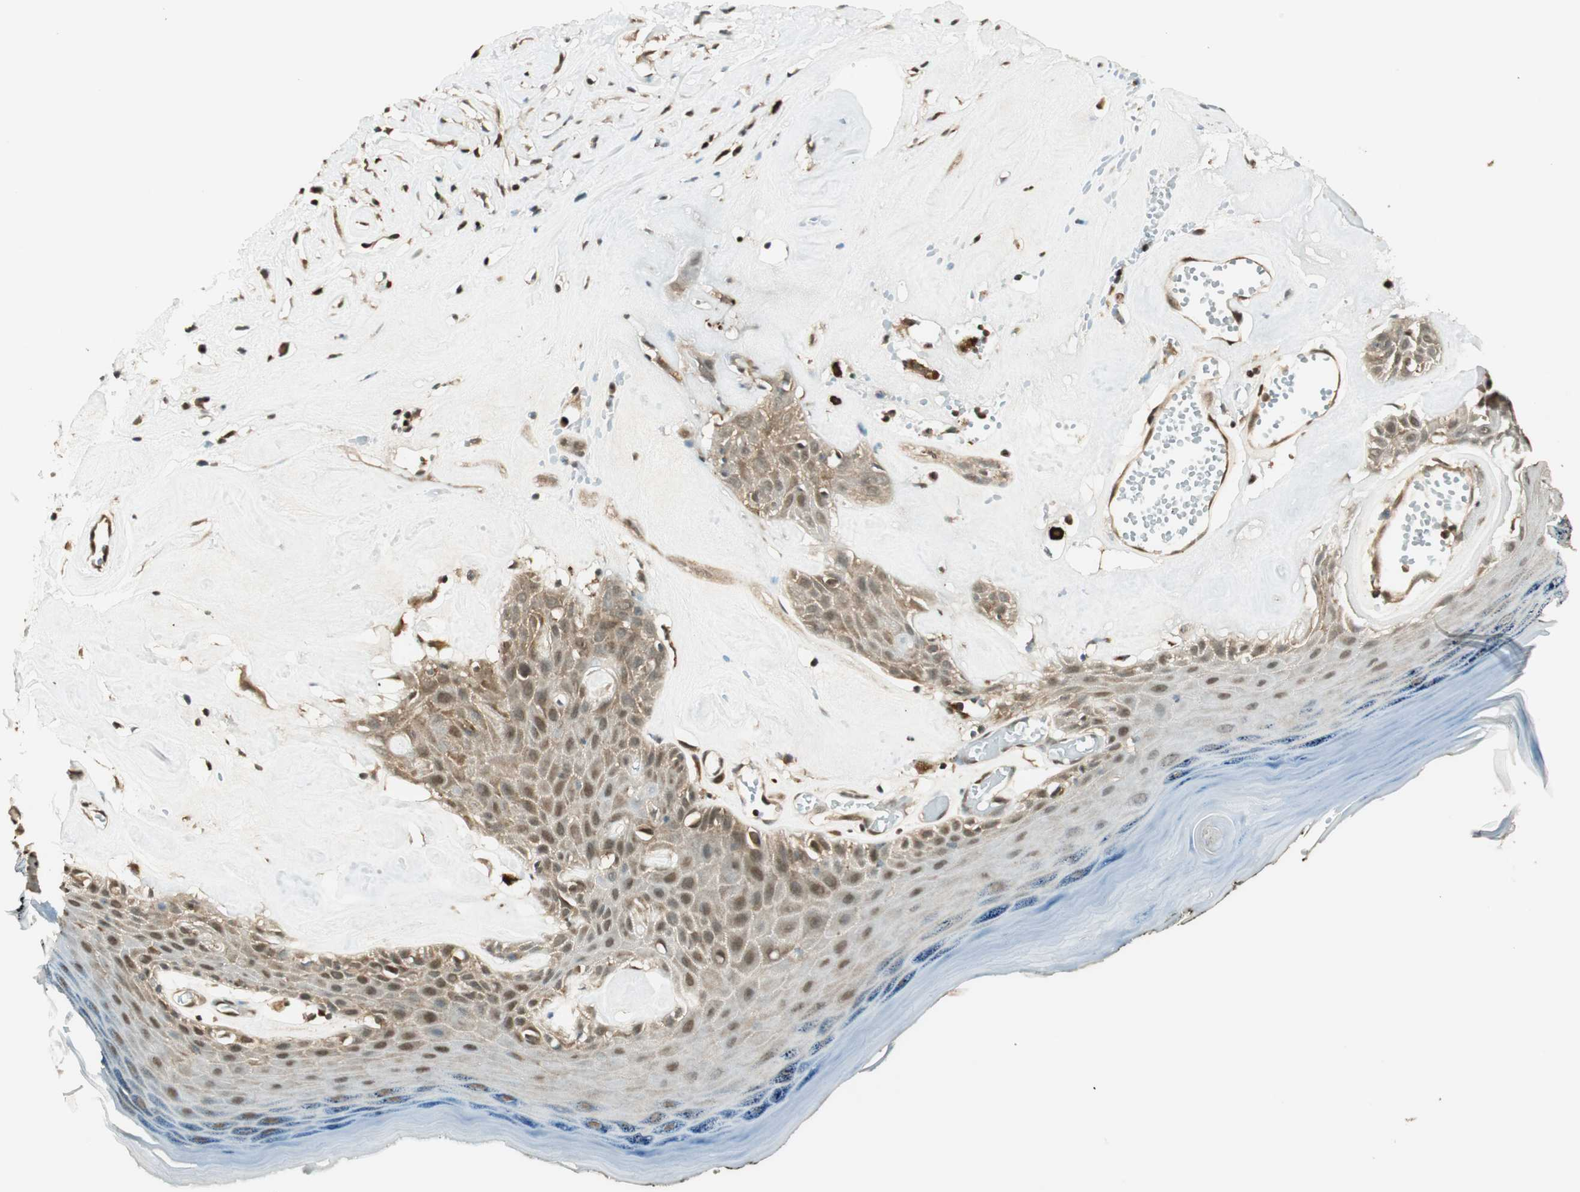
{"staining": {"intensity": "moderate", "quantity": ">75%", "location": "cytoplasmic/membranous,nuclear"}, "tissue": "skin", "cell_type": "Epidermal cells", "image_type": "normal", "snomed": [{"axis": "morphology", "description": "Normal tissue, NOS"}, {"axis": "morphology", "description": "Inflammation, NOS"}, {"axis": "topography", "description": "Vulva"}], "caption": "A micrograph of skin stained for a protein displays moderate cytoplasmic/membranous,nuclear brown staining in epidermal cells. (IHC, brightfield microscopy, high magnification).", "gene": "ENSG00000268870", "patient": {"sex": "female", "age": 84}}